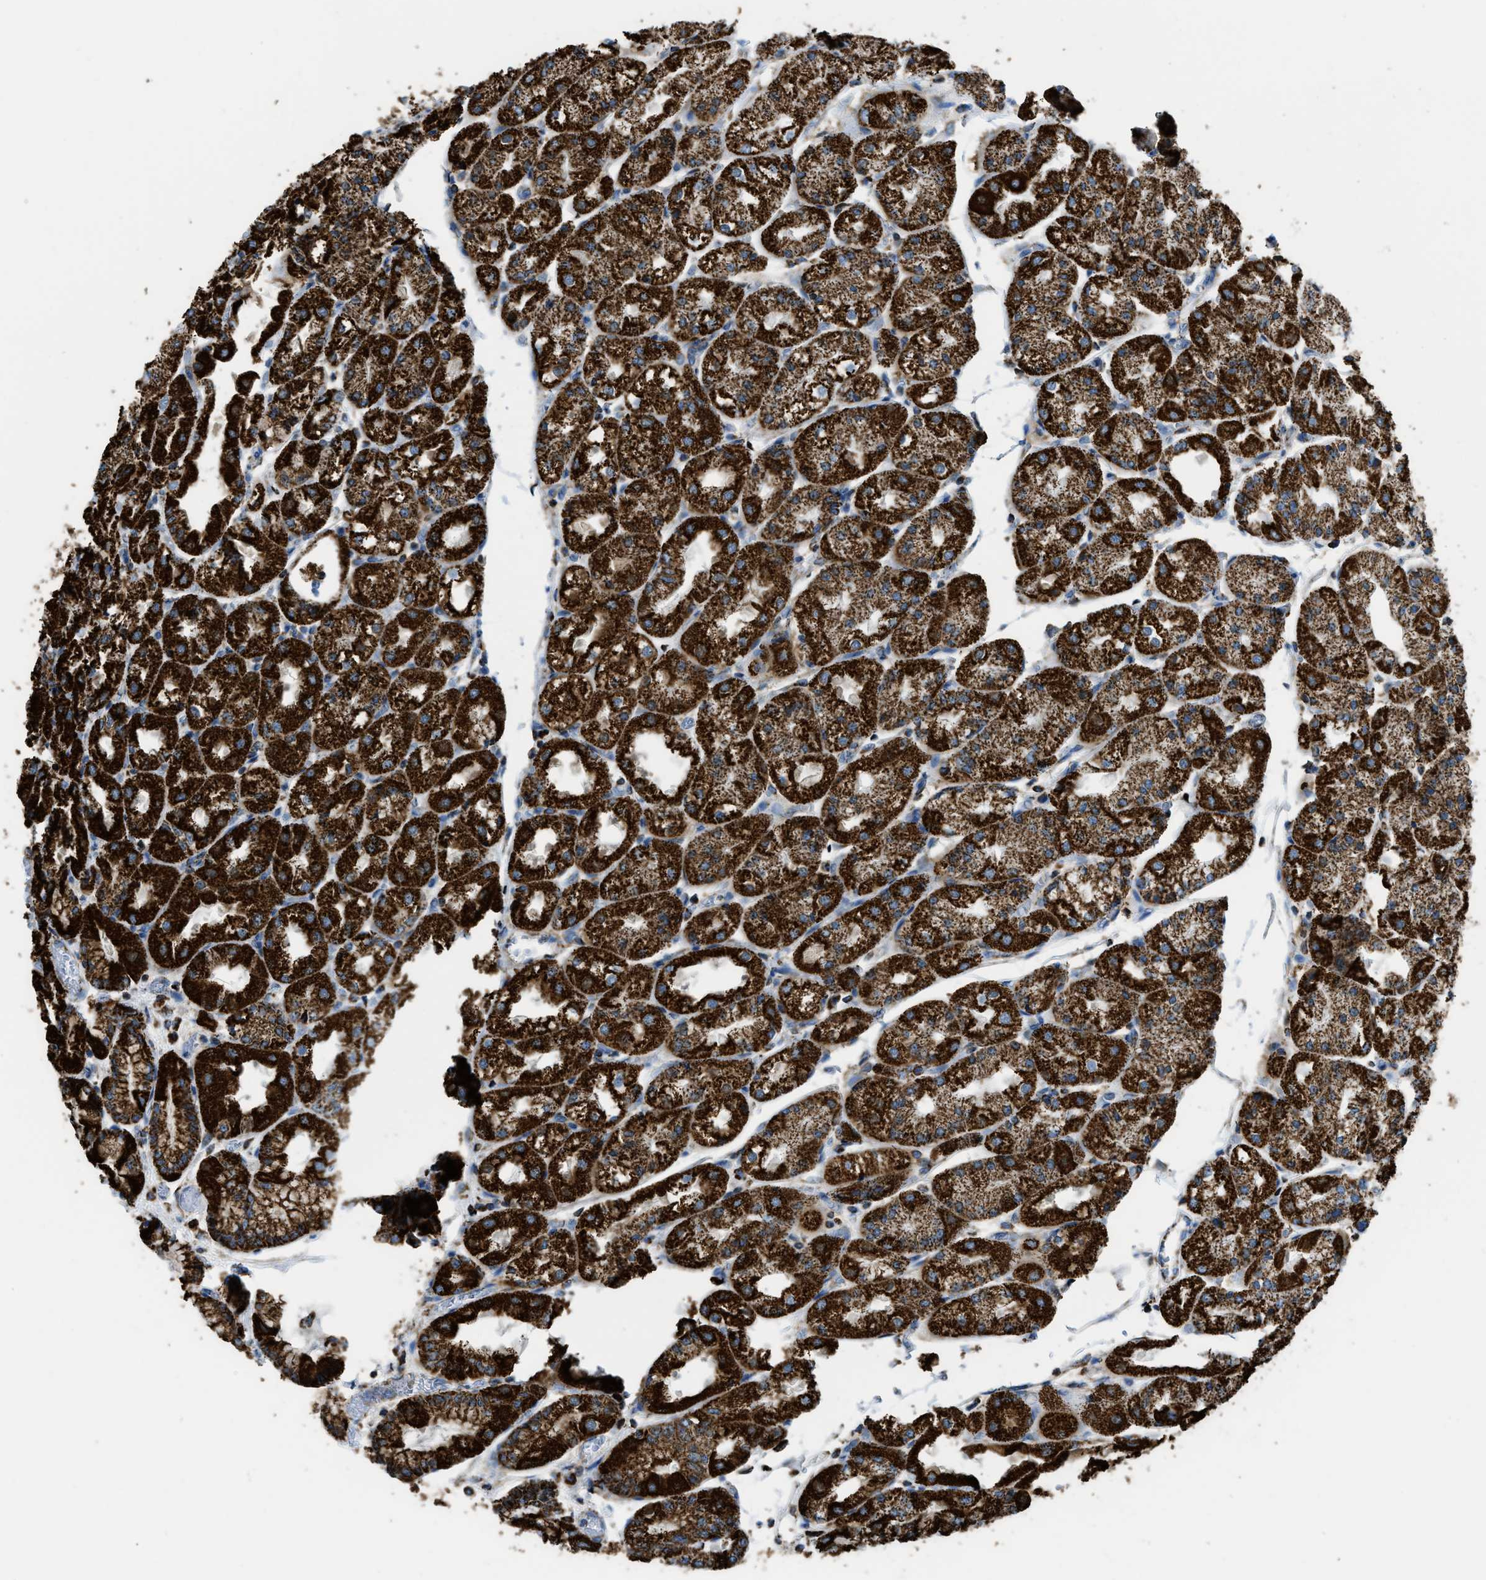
{"staining": {"intensity": "strong", "quantity": ">75%", "location": "cytoplasmic/membranous"}, "tissue": "stomach", "cell_type": "Glandular cells", "image_type": "normal", "snomed": [{"axis": "morphology", "description": "Normal tissue, NOS"}, {"axis": "topography", "description": "Stomach, upper"}], "caption": "DAB immunohistochemical staining of benign stomach displays strong cytoplasmic/membranous protein staining in approximately >75% of glandular cells. The protein of interest is stained brown, and the nuclei are stained in blue (DAB IHC with brightfield microscopy, high magnification).", "gene": "ETFB", "patient": {"sex": "male", "age": 72}}